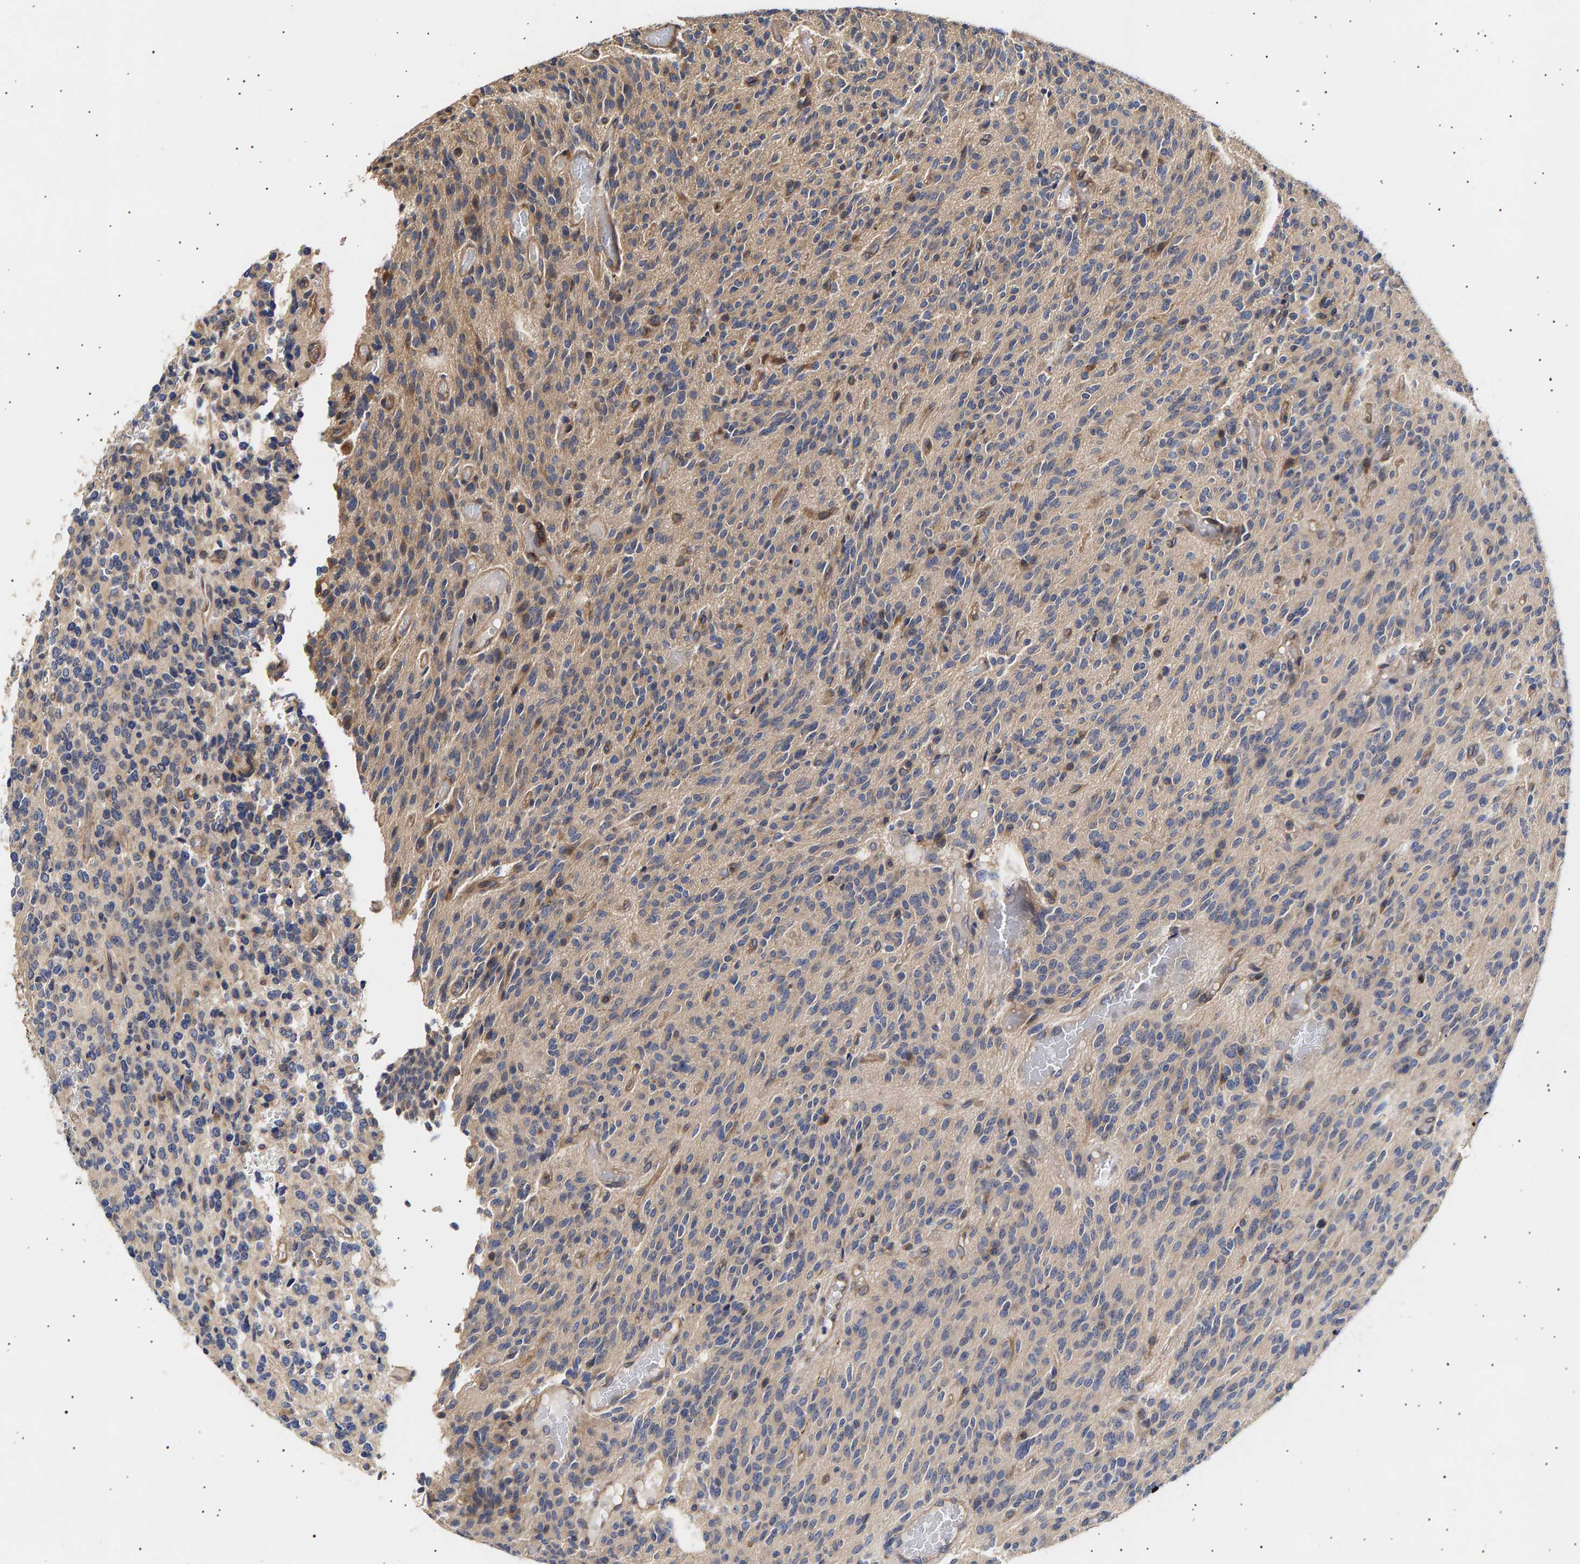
{"staining": {"intensity": "weak", "quantity": "<25%", "location": "cytoplasmic/membranous"}, "tissue": "glioma", "cell_type": "Tumor cells", "image_type": "cancer", "snomed": [{"axis": "morphology", "description": "Glioma, malignant, High grade"}, {"axis": "topography", "description": "Brain"}], "caption": "Immunohistochemistry (IHC) photomicrograph of neoplastic tissue: malignant glioma (high-grade) stained with DAB displays no significant protein staining in tumor cells.", "gene": "ANKRD40", "patient": {"sex": "male", "age": 34}}